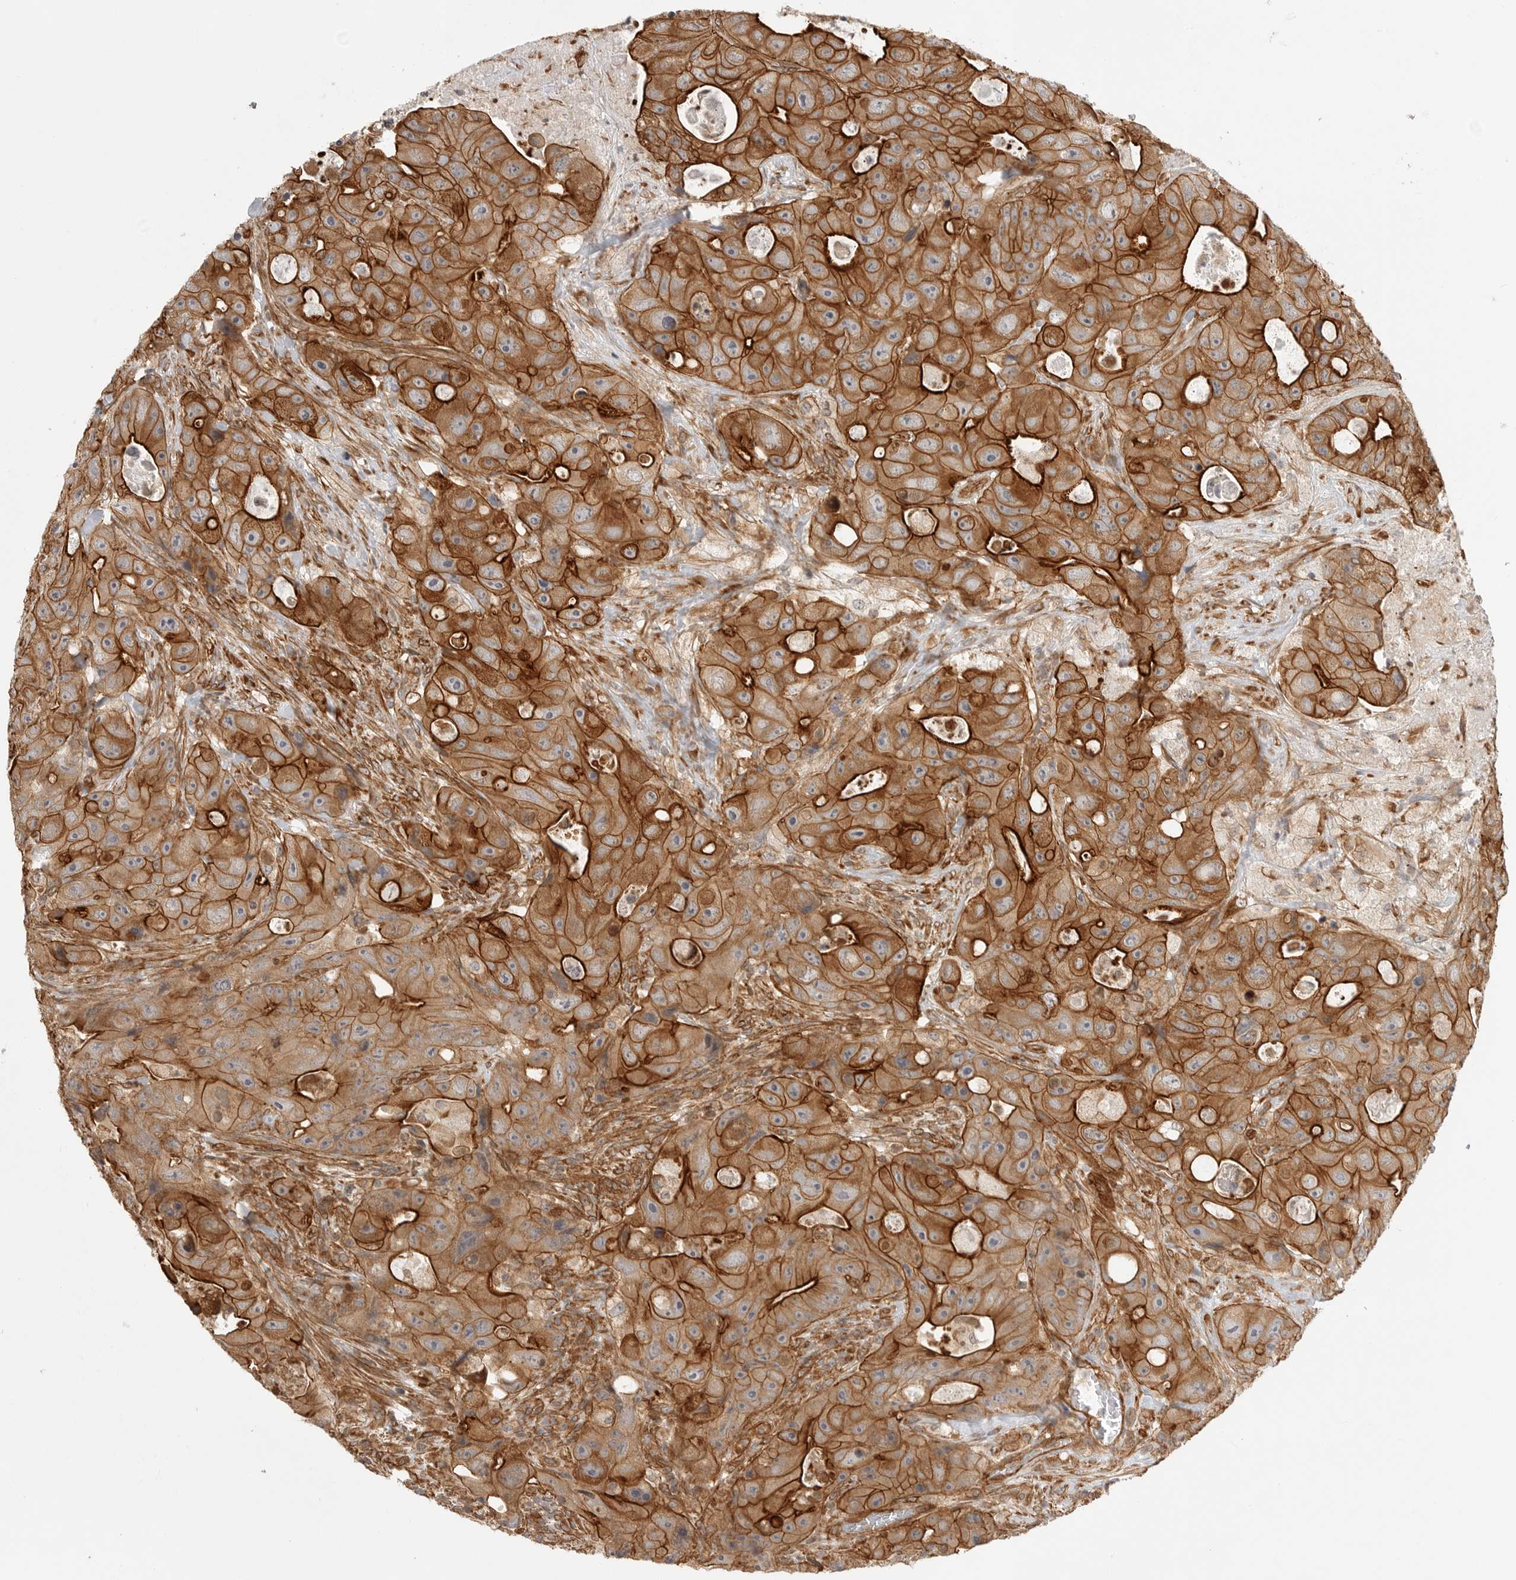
{"staining": {"intensity": "strong", "quantity": ">75%", "location": "cytoplasmic/membranous"}, "tissue": "colorectal cancer", "cell_type": "Tumor cells", "image_type": "cancer", "snomed": [{"axis": "morphology", "description": "Adenocarcinoma, NOS"}, {"axis": "topography", "description": "Colon"}], "caption": "This is a photomicrograph of immunohistochemistry staining of colorectal adenocarcinoma, which shows strong expression in the cytoplasmic/membranous of tumor cells.", "gene": "ATOH7", "patient": {"sex": "female", "age": 46}}